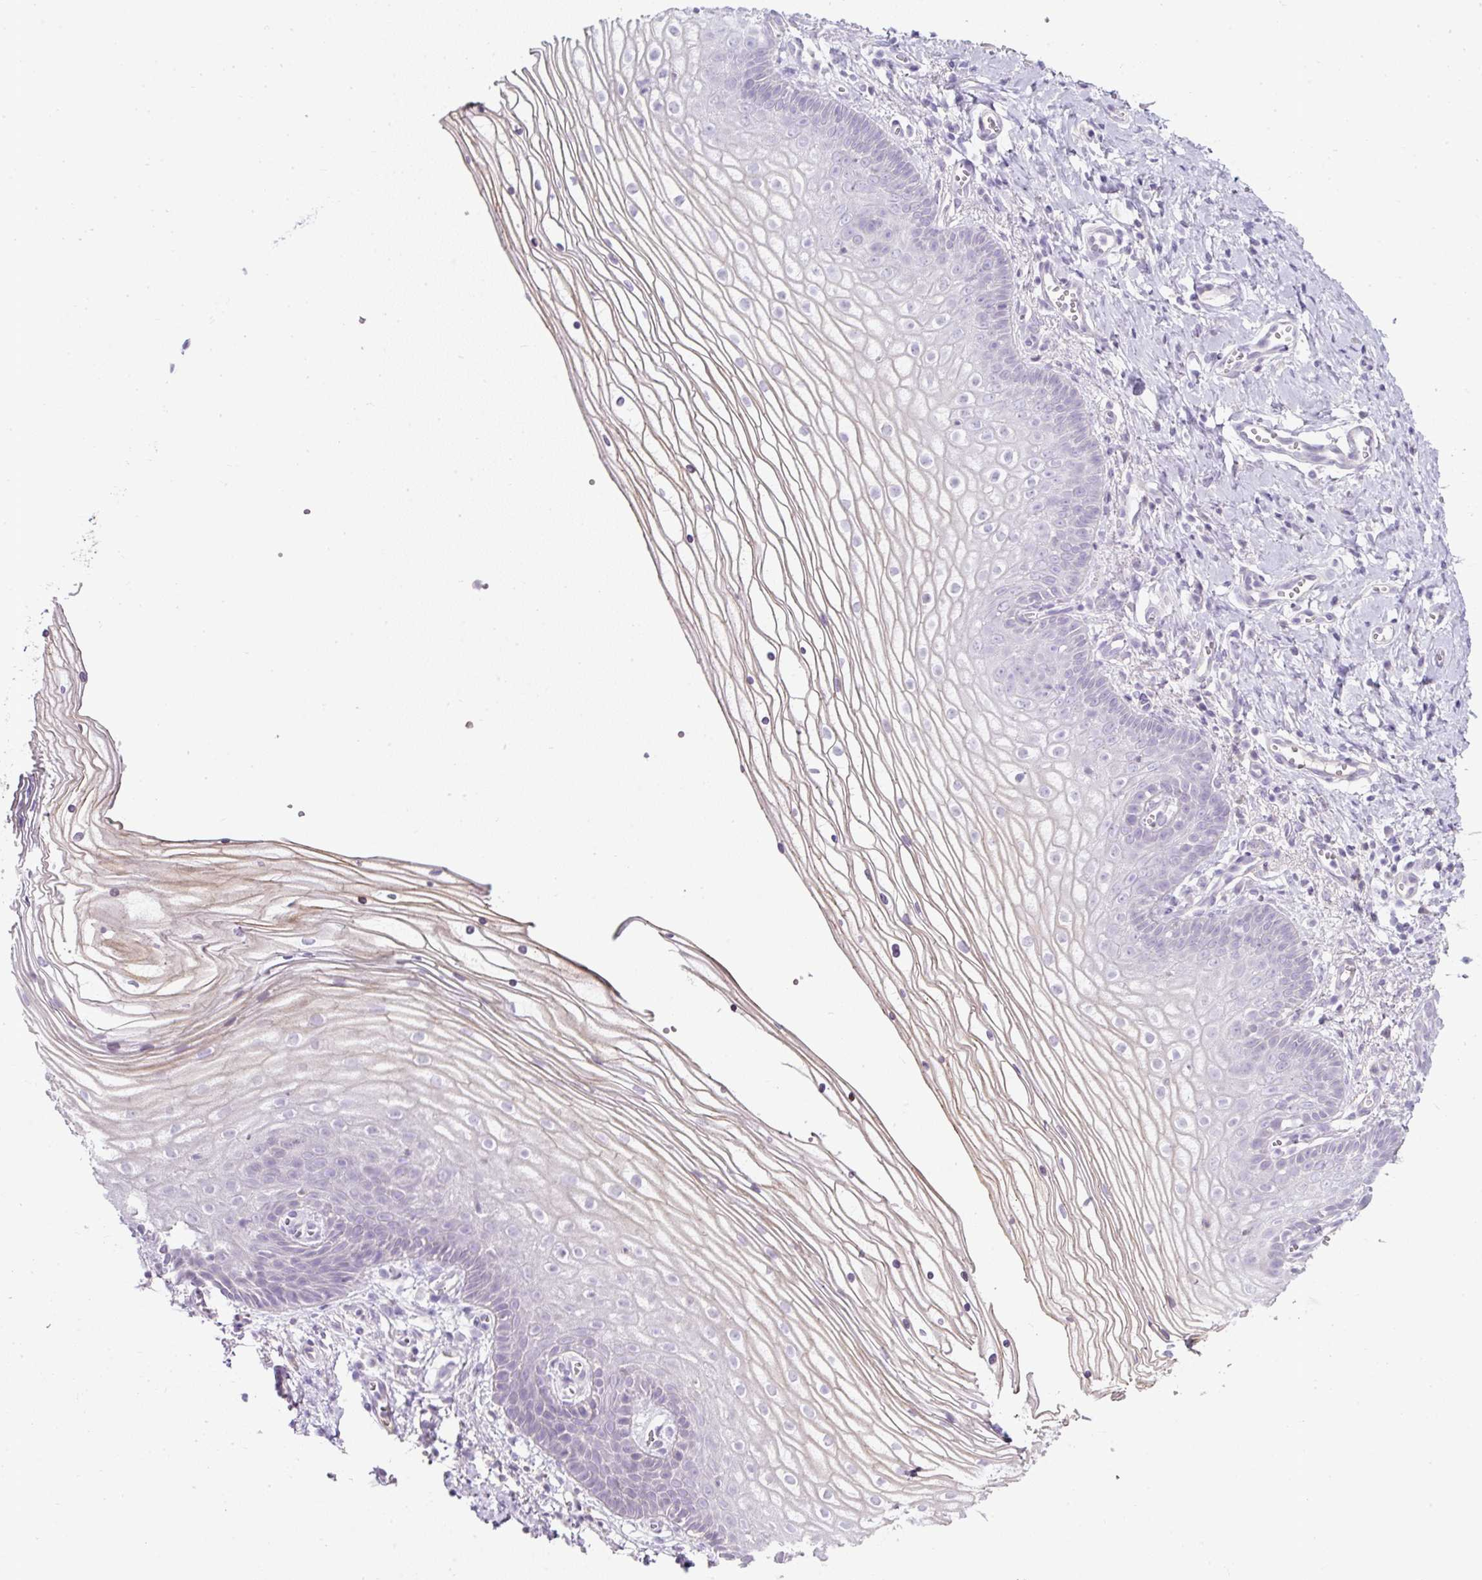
{"staining": {"intensity": "negative", "quantity": "none", "location": "none"}, "tissue": "vagina", "cell_type": "Squamous epithelial cells", "image_type": "normal", "snomed": [{"axis": "morphology", "description": "Normal tissue, NOS"}, {"axis": "topography", "description": "Vagina"}], "caption": "Photomicrograph shows no protein staining in squamous epithelial cells of benign vagina. (DAB IHC visualized using brightfield microscopy, high magnification).", "gene": "COL9A2", "patient": {"sex": "female", "age": 56}}